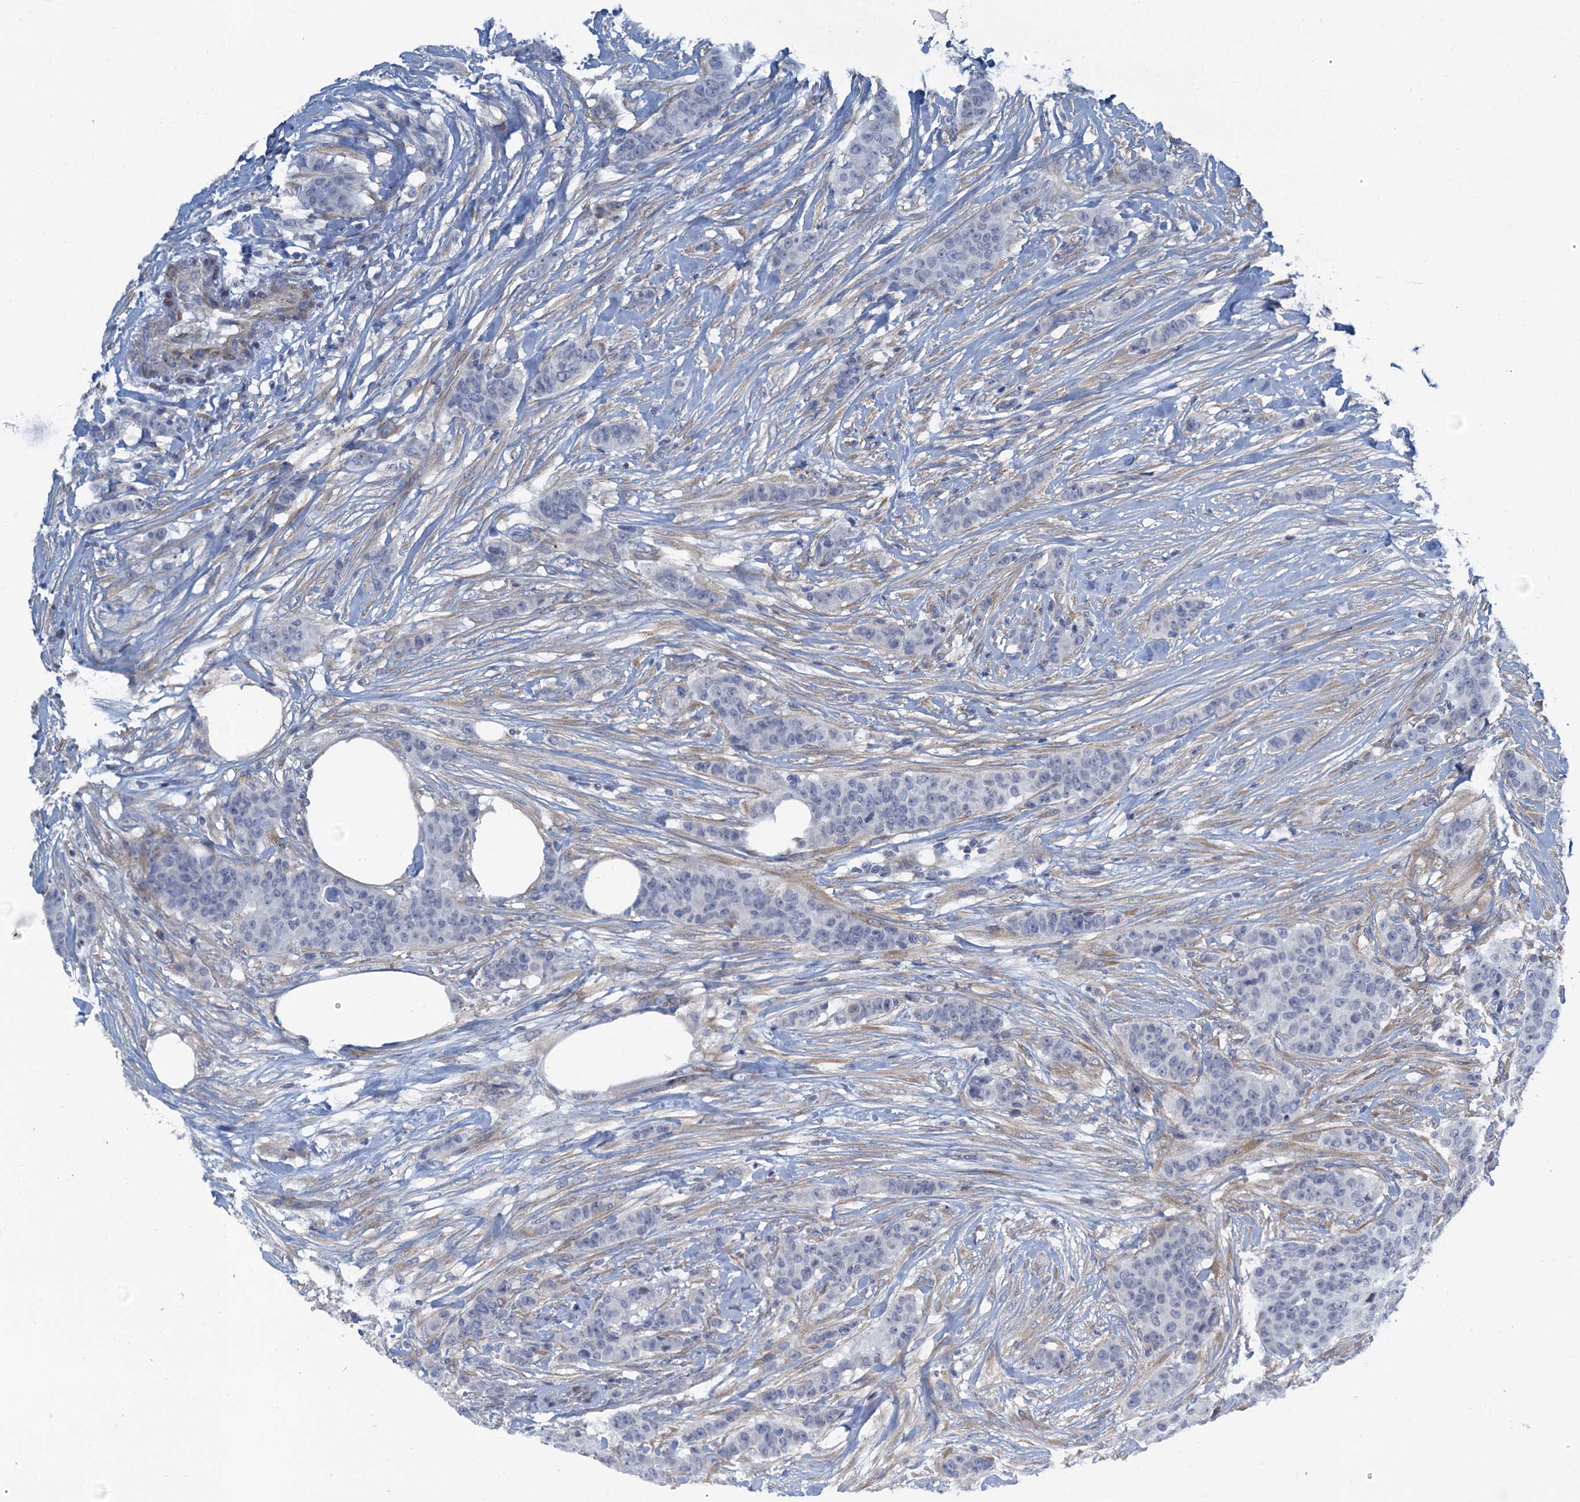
{"staining": {"intensity": "negative", "quantity": "none", "location": "none"}, "tissue": "breast cancer", "cell_type": "Tumor cells", "image_type": "cancer", "snomed": [{"axis": "morphology", "description": "Duct carcinoma"}, {"axis": "topography", "description": "Breast"}], "caption": "Breast cancer (intraductal carcinoma) stained for a protein using immunohistochemistry (IHC) displays no expression tumor cells.", "gene": "POGLUT3", "patient": {"sex": "female", "age": 40}}